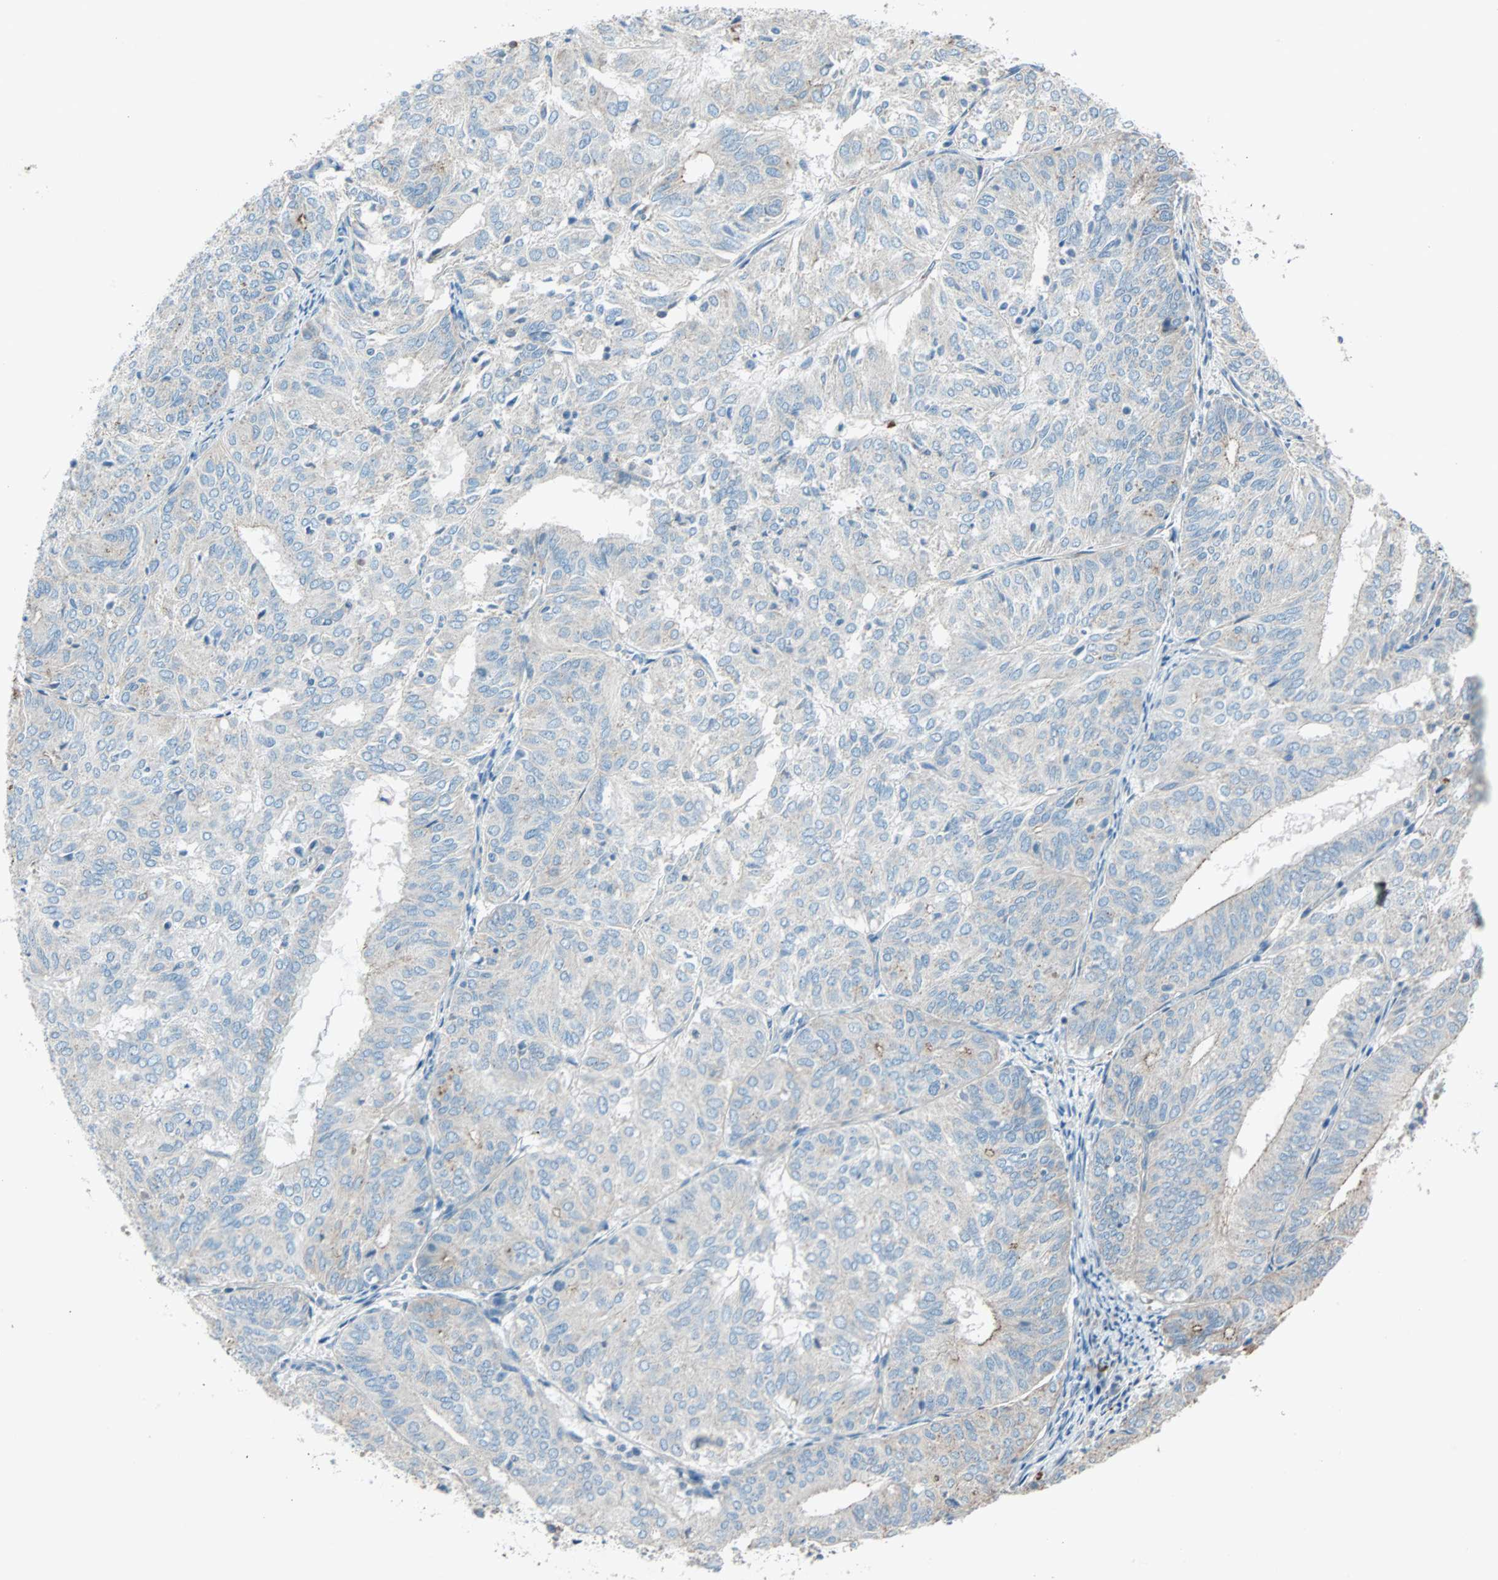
{"staining": {"intensity": "moderate", "quantity": ">75%", "location": "cytoplasmic/membranous"}, "tissue": "endometrial cancer", "cell_type": "Tumor cells", "image_type": "cancer", "snomed": [{"axis": "morphology", "description": "Adenocarcinoma, NOS"}, {"axis": "topography", "description": "Uterus"}], "caption": "An immunohistochemistry micrograph of tumor tissue is shown. Protein staining in brown shows moderate cytoplasmic/membranous positivity in adenocarcinoma (endometrial) within tumor cells.", "gene": "LY6G6F", "patient": {"sex": "female", "age": 60}}